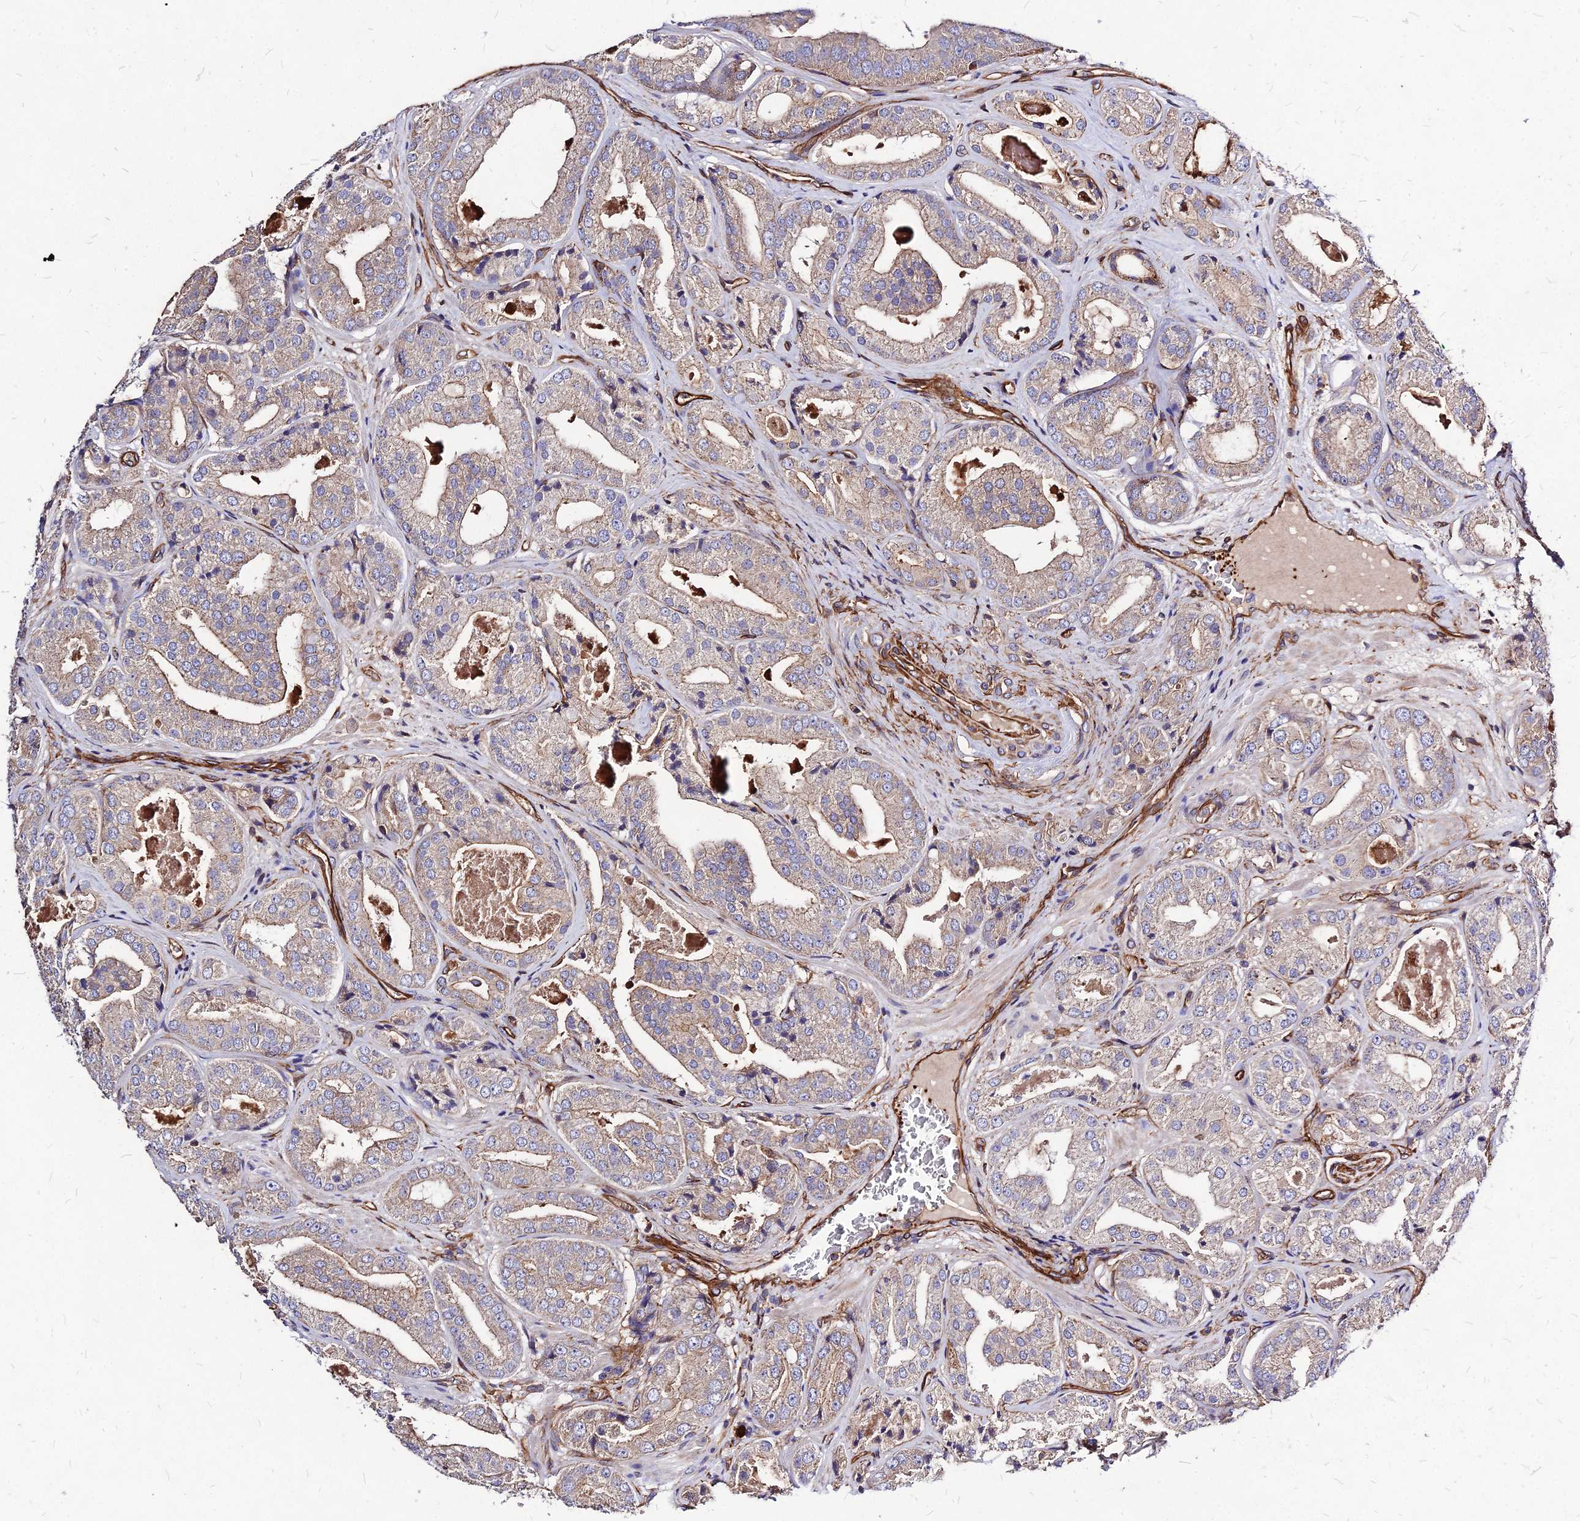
{"staining": {"intensity": "weak", "quantity": "25%-75%", "location": "cytoplasmic/membranous"}, "tissue": "prostate cancer", "cell_type": "Tumor cells", "image_type": "cancer", "snomed": [{"axis": "morphology", "description": "Adenocarcinoma, High grade"}, {"axis": "topography", "description": "Prostate"}], "caption": "Weak cytoplasmic/membranous positivity for a protein is present in about 25%-75% of tumor cells of prostate cancer using IHC.", "gene": "EFCC1", "patient": {"sex": "male", "age": 63}}